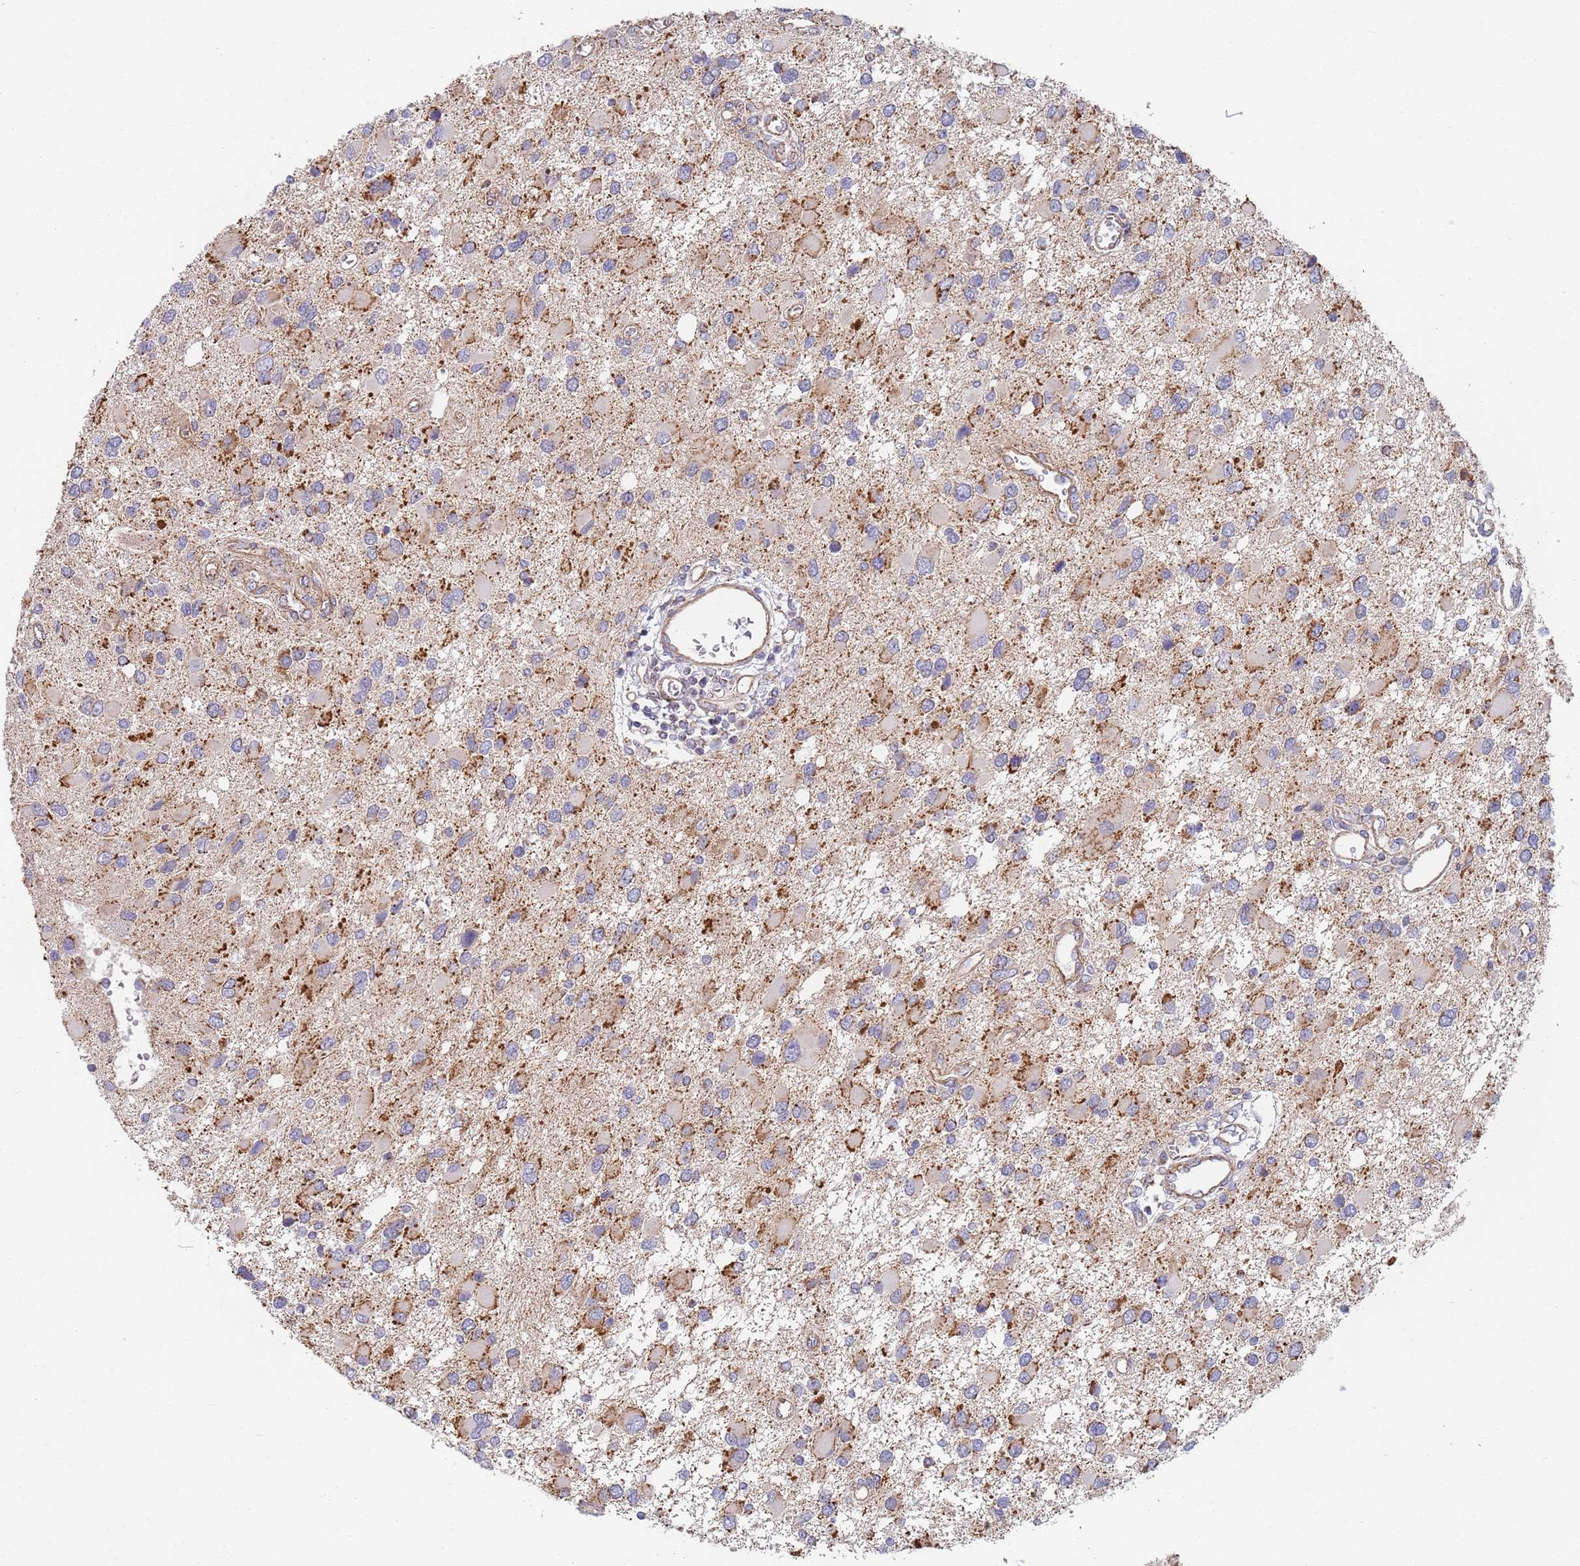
{"staining": {"intensity": "moderate", "quantity": "<25%", "location": "cytoplasmic/membranous"}, "tissue": "glioma", "cell_type": "Tumor cells", "image_type": "cancer", "snomed": [{"axis": "morphology", "description": "Glioma, malignant, High grade"}, {"axis": "topography", "description": "Brain"}], "caption": "IHC of human high-grade glioma (malignant) reveals low levels of moderate cytoplasmic/membranous expression in about <25% of tumor cells.", "gene": "PWWP3A", "patient": {"sex": "male", "age": 53}}